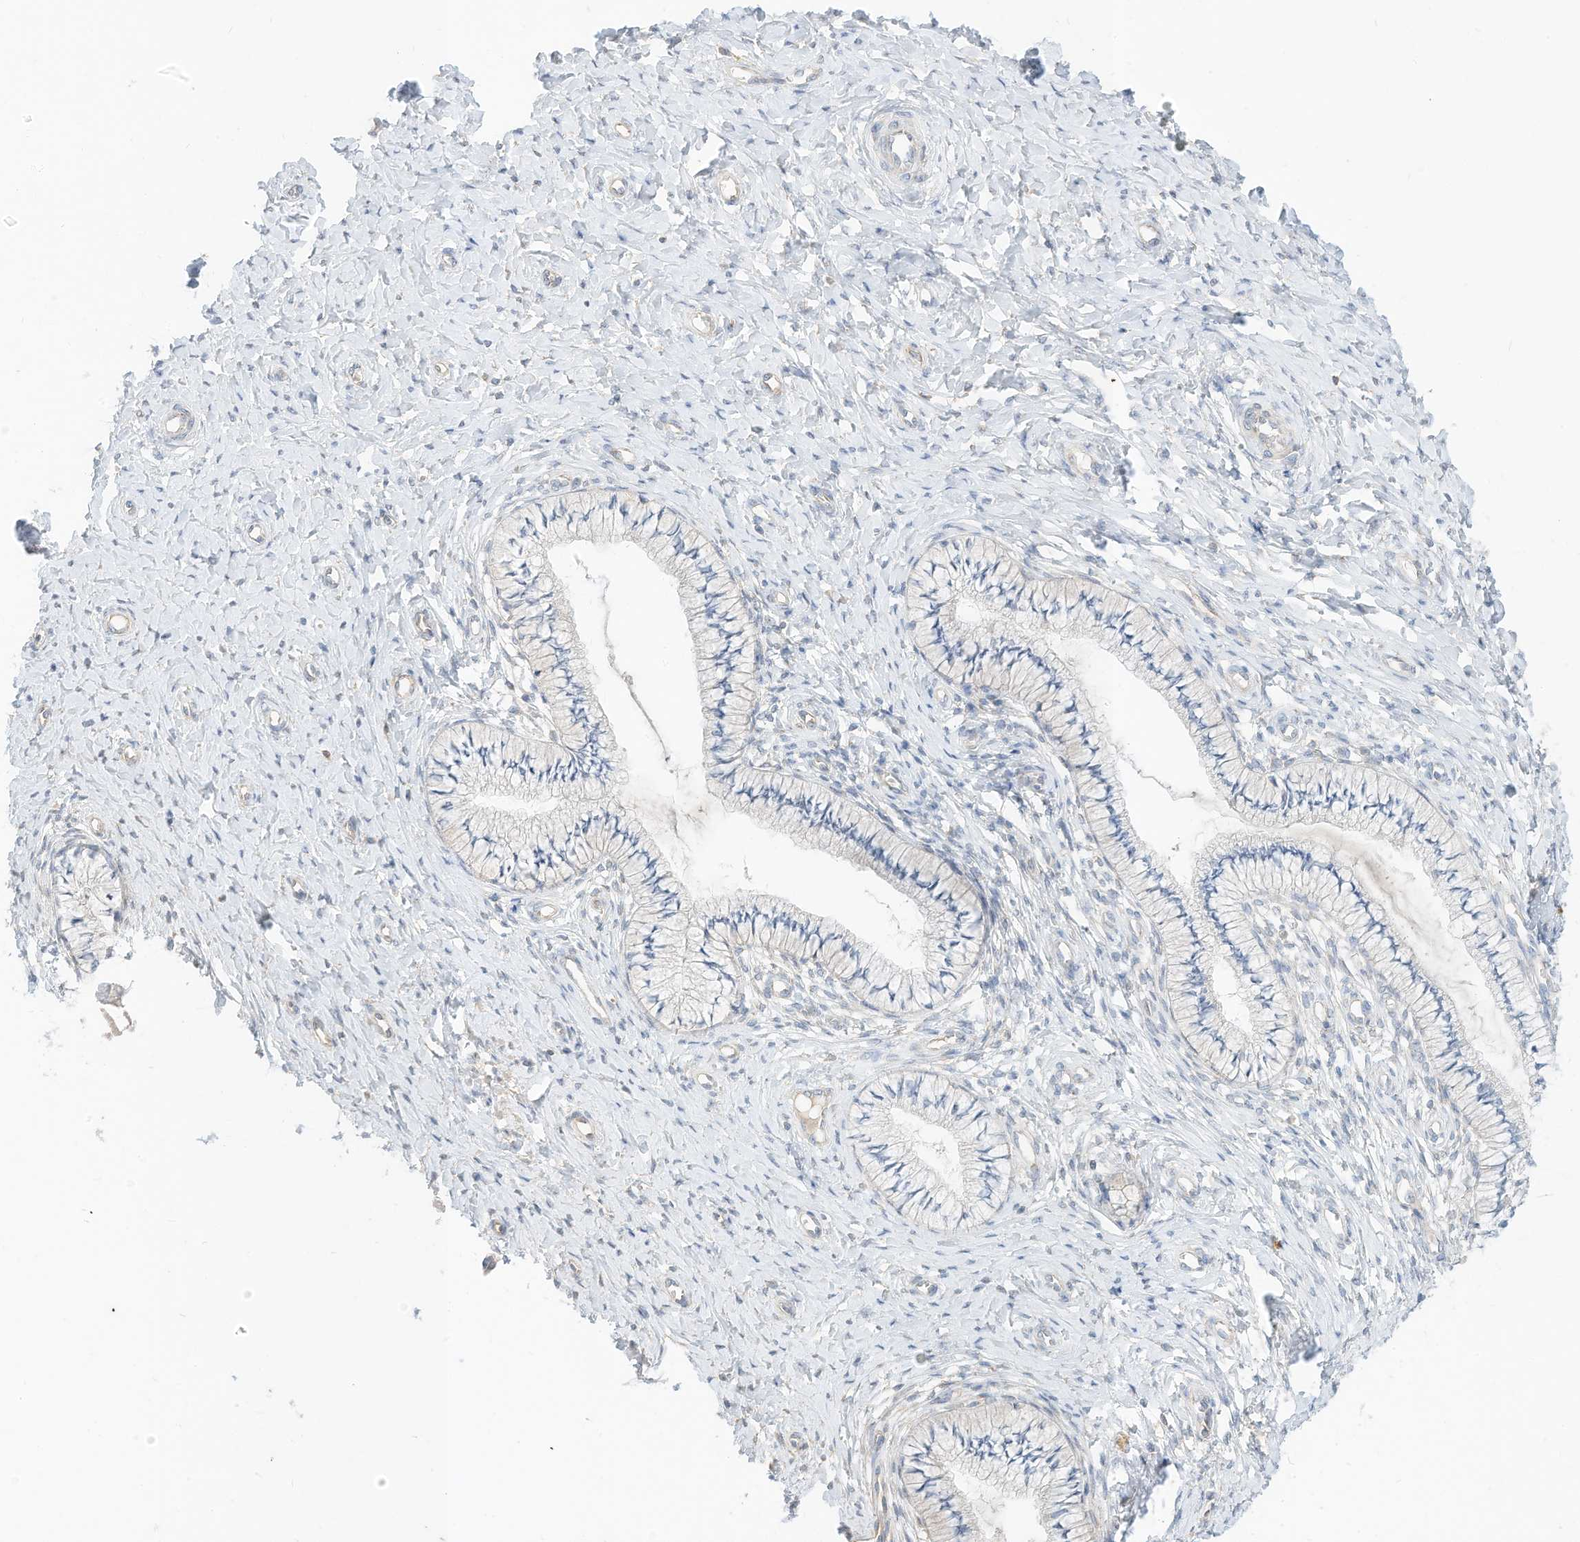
{"staining": {"intensity": "negative", "quantity": "none", "location": "none"}, "tissue": "cervix", "cell_type": "Glandular cells", "image_type": "normal", "snomed": [{"axis": "morphology", "description": "Normal tissue, NOS"}, {"axis": "topography", "description": "Cervix"}], "caption": "A photomicrograph of human cervix is negative for staining in glandular cells.", "gene": "RASA2", "patient": {"sex": "female", "age": 36}}